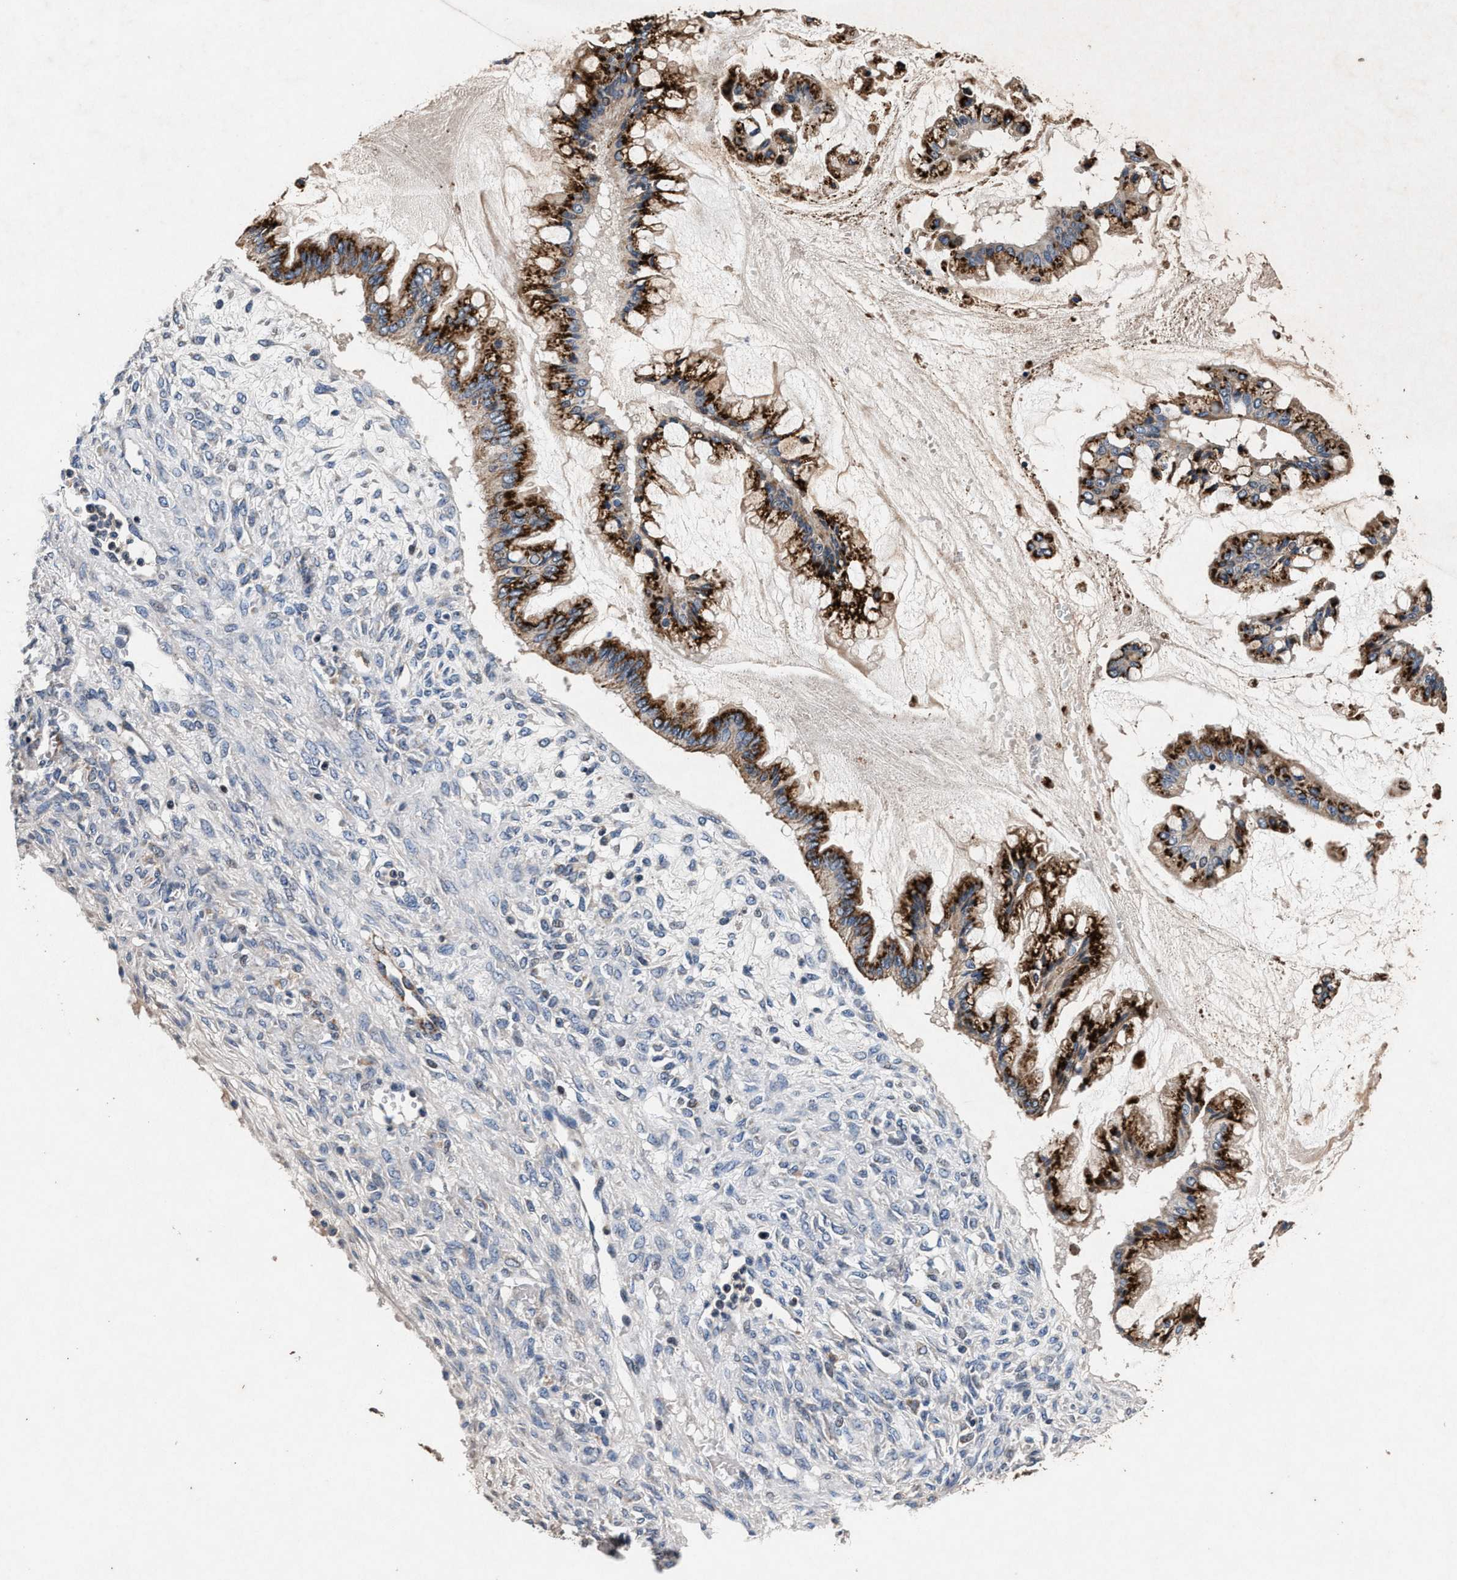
{"staining": {"intensity": "strong", "quantity": ">75%", "location": "cytoplasmic/membranous"}, "tissue": "ovarian cancer", "cell_type": "Tumor cells", "image_type": "cancer", "snomed": [{"axis": "morphology", "description": "Cystadenocarcinoma, mucinous, NOS"}, {"axis": "topography", "description": "Ovary"}], "caption": "An image of ovarian cancer stained for a protein reveals strong cytoplasmic/membranous brown staining in tumor cells.", "gene": "PKD2L1", "patient": {"sex": "female", "age": 73}}